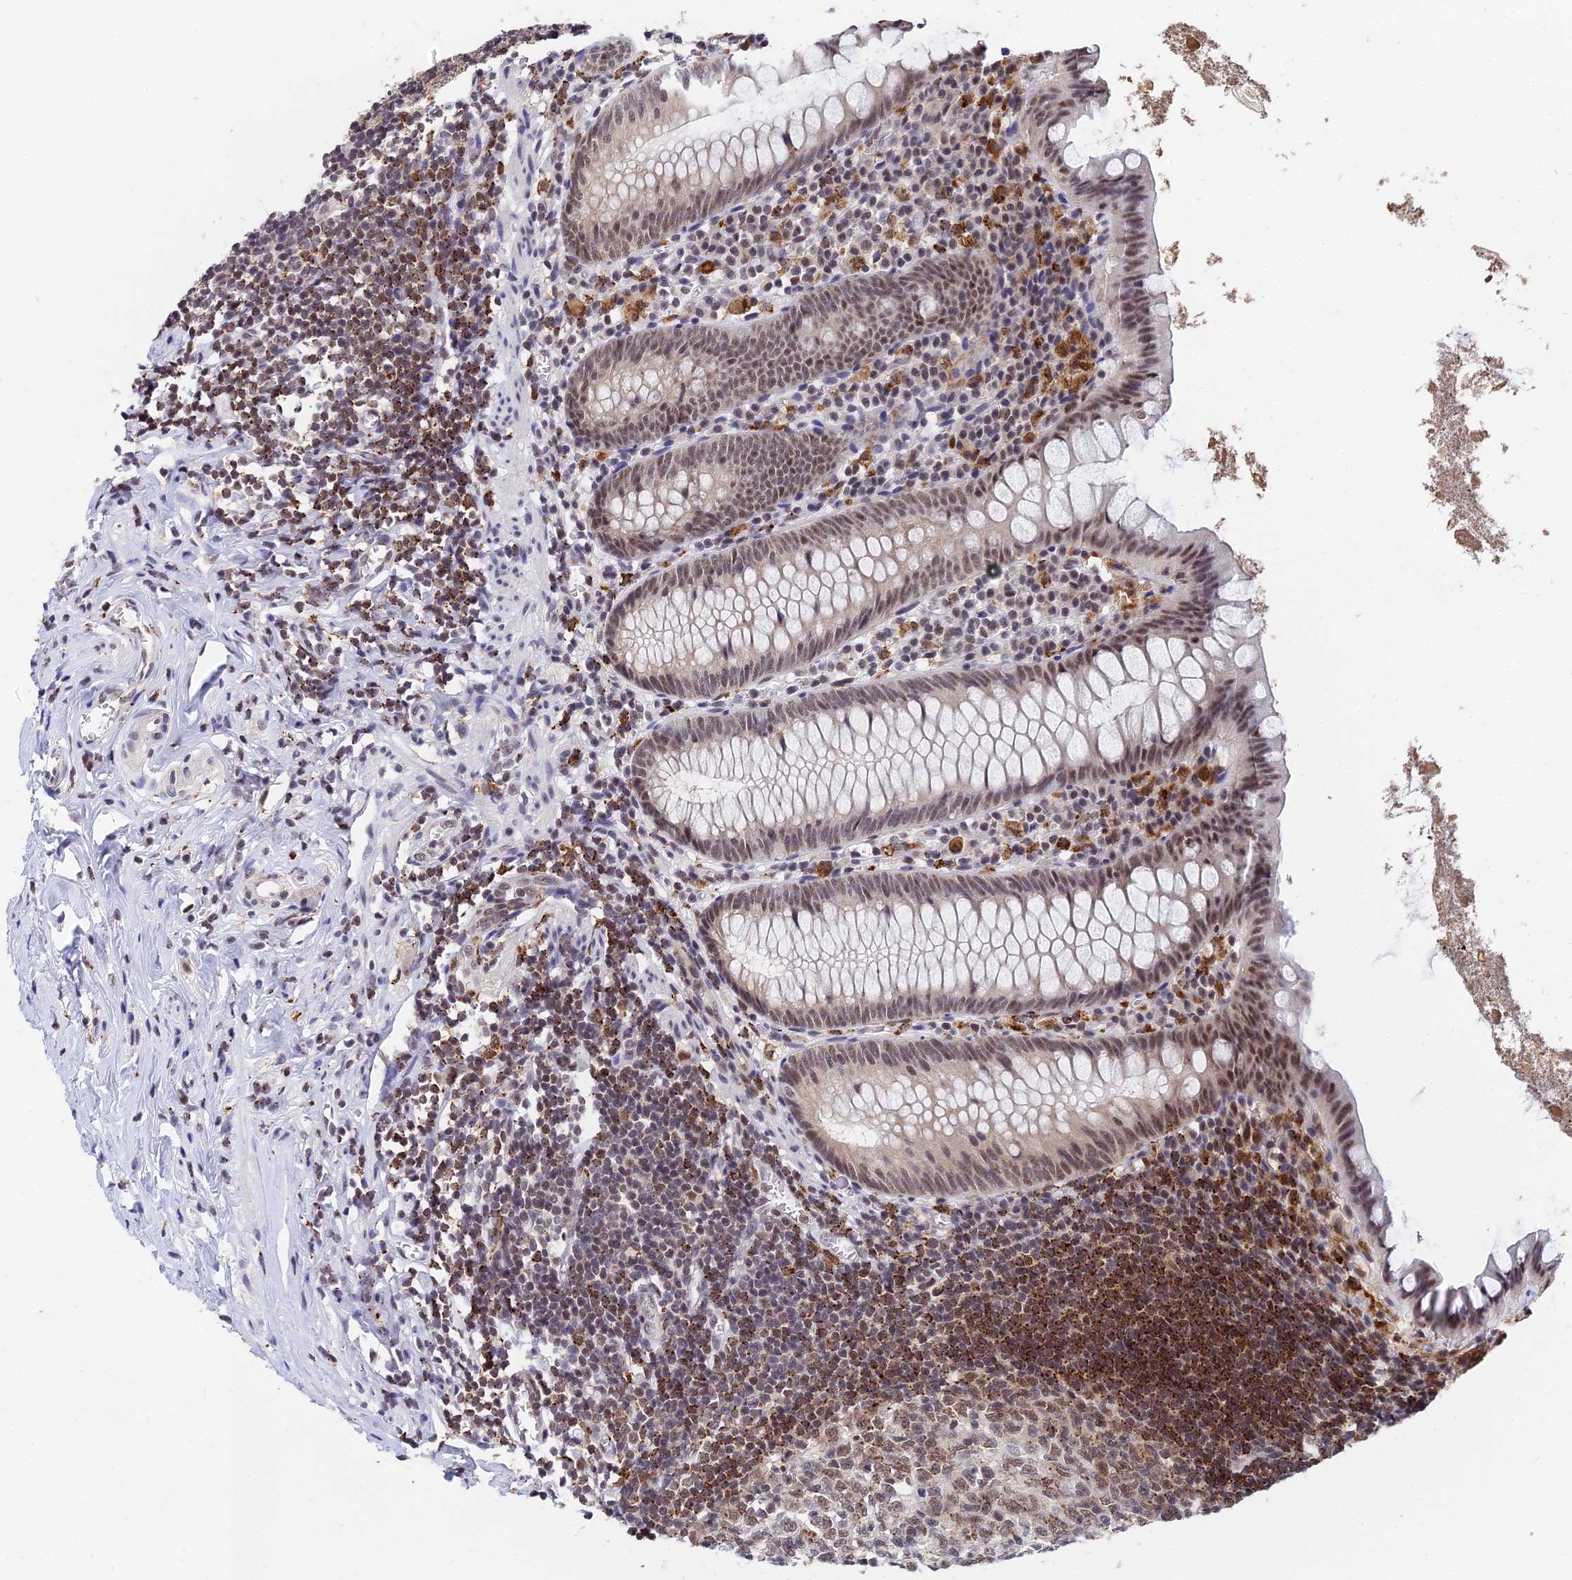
{"staining": {"intensity": "moderate", "quantity": ">75%", "location": "nuclear"}, "tissue": "appendix", "cell_type": "Glandular cells", "image_type": "normal", "snomed": [{"axis": "morphology", "description": "Normal tissue, NOS"}, {"axis": "topography", "description": "Appendix"}], "caption": "DAB (3,3'-diaminobenzidine) immunohistochemical staining of benign appendix reveals moderate nuclear protein positivity in approximately >75% of glandular cells.", "gene": "MAGOHB", "patient": {"sex": "female", "age": 51}}